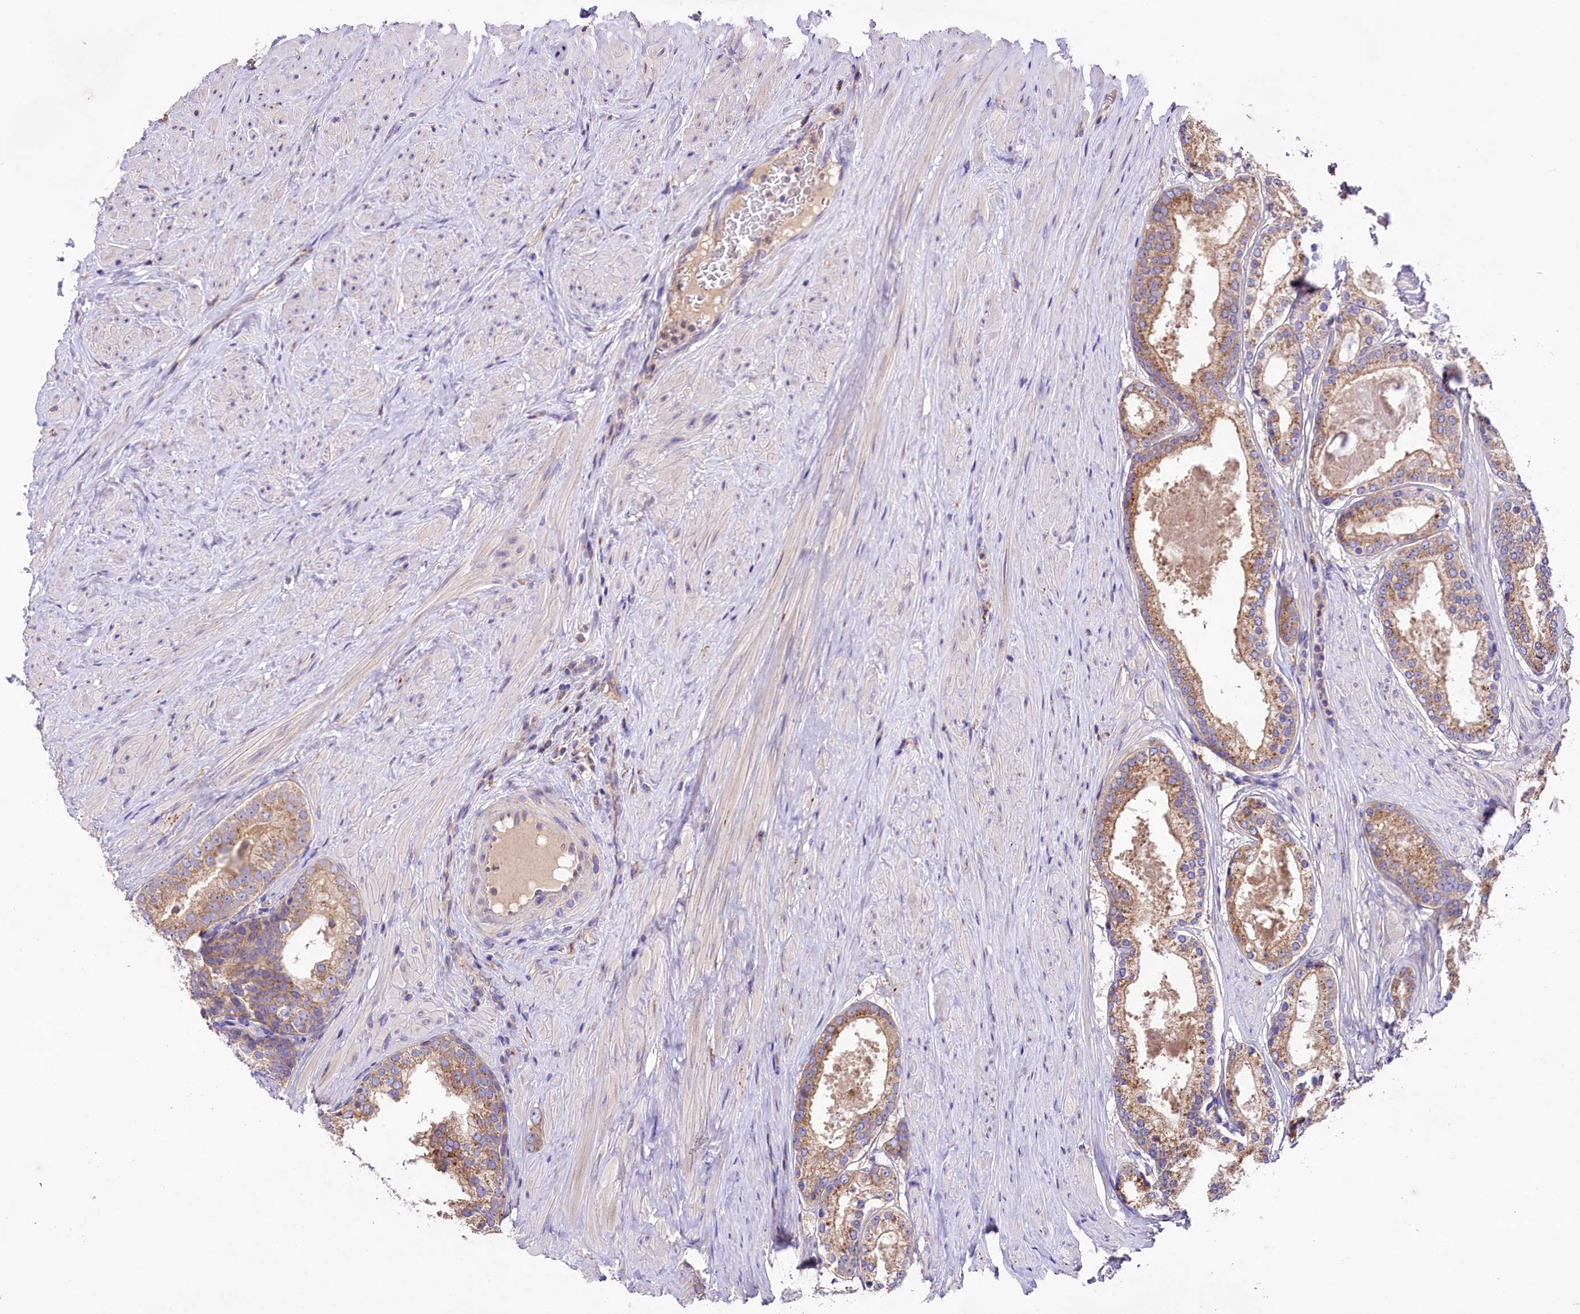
{"staining": {"intensity": "moderate", "quantity": "25%-75%", "location": "cytoplasmic/membranous"}, "tissue": "prostate cancer", "cell_type": "Tumor cells", "image_type": "cancer", "snomed": [{"axis": "morphology", "description": "Adenocarcinoma, Low grade"}, {"axis": "topography", "description": "Prostate"}], "caption": "Immunohistochemistry (IHC) image of neoplastic tissue: prostate cancer (low-grade adenocarcinoma) stained using IHC shows medium levels of moderate protein expression localized specifically in the cytoplasmic/membranous of tumor cells, appearing as a cytoplasmic/membranous brown color.", "gene": "PEMT", "patient": {"sex": "male", "age": 68}}